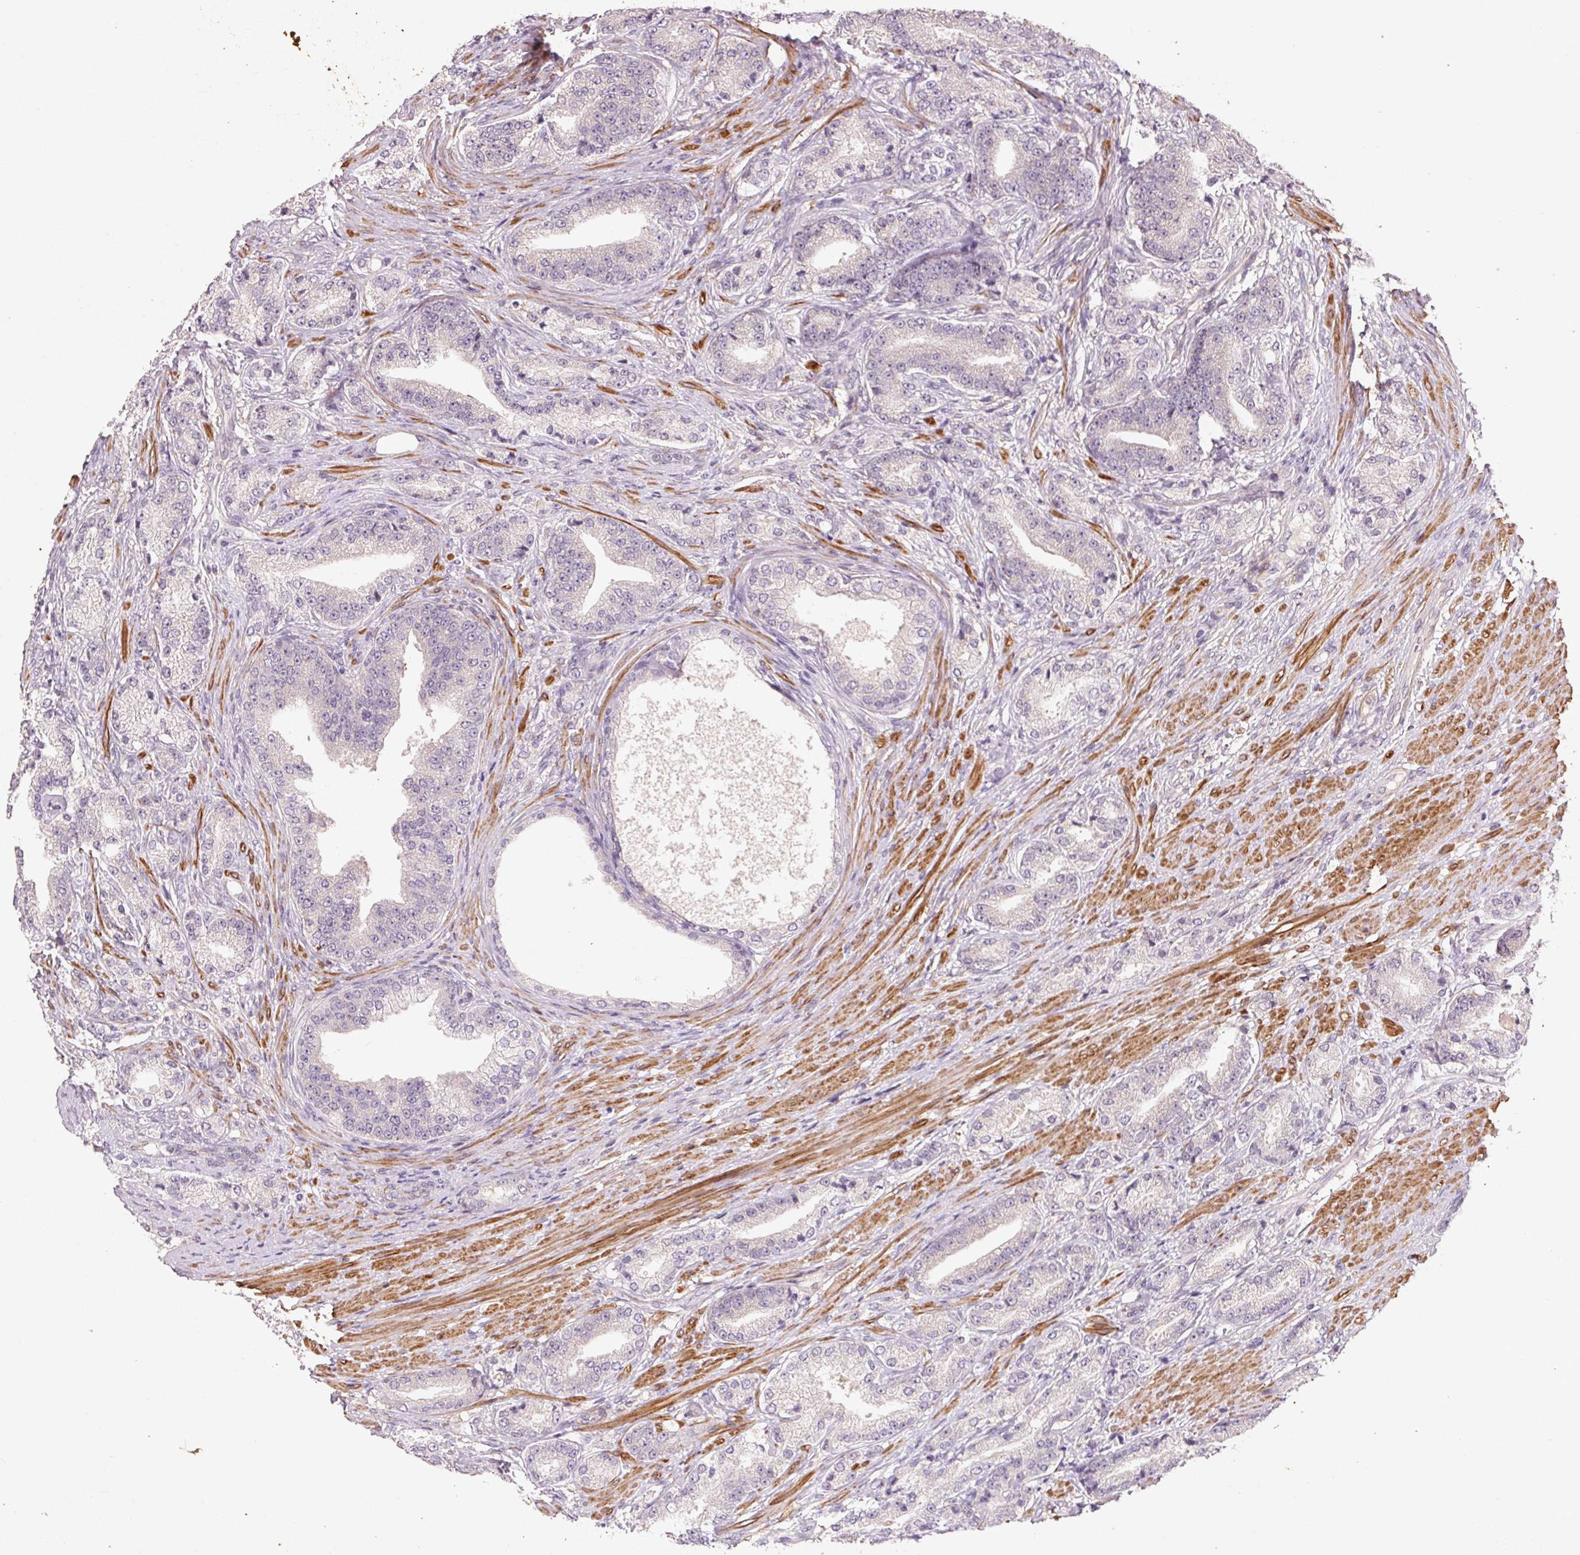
{"staining": {"intensity": "negative", "quantity": "none", "location": "none"}, "tissue": "prostate cancer", "cell_type": "Tumor cells", "image_type": "cancer", "snomed": [{"axis": "morphology", "description": "Adenocarcinoma, High grade"}, {"axis": "topography", "description": "Prostate and seminal vesicle, NOS"}], "caption": "An image of prostate cancer stained for a protein demonstrates no brown staining in tumor cells.", "gene": "KCNK15", "patient": {"sex": "male", "age": 61}}